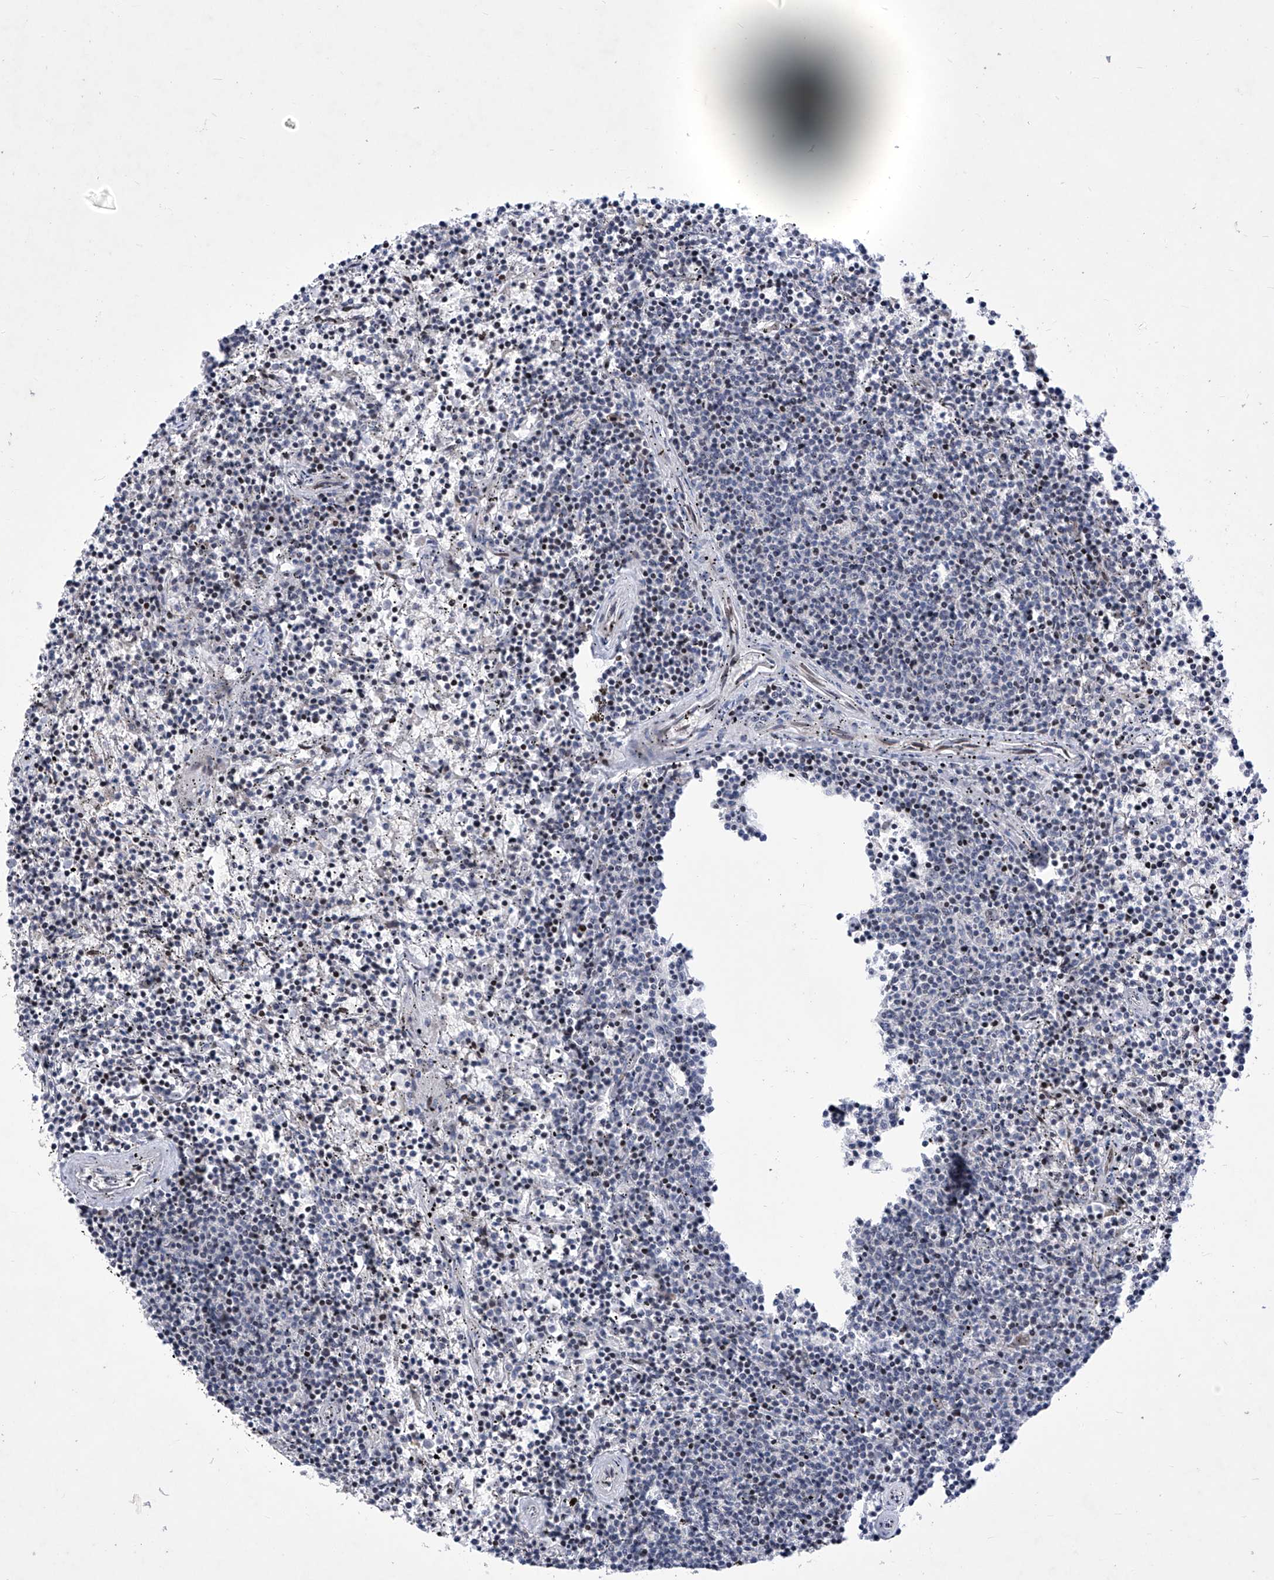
{"staining": {"intensity": "negative", "quantity": "none", "location": "none"}, "tissue": "lymphoma", "cell_type": "Tumor cells", "image_type": "cancer", "snomed": [{"axis": "morphology", "description": "Malignant lymphoma, non-Hodgkin's type, Low grade"}, {"axis": "topography", "description": "Spleen"}], "caption": "This is a image of immunohistochemistry (IHC) staining of malignant lymphoma, non-Hodgkin's type (low-grade), which shows no staining in tumor cells.", "gene": "NUFIP1", "patient": {"sex": "female", "age": 50}}